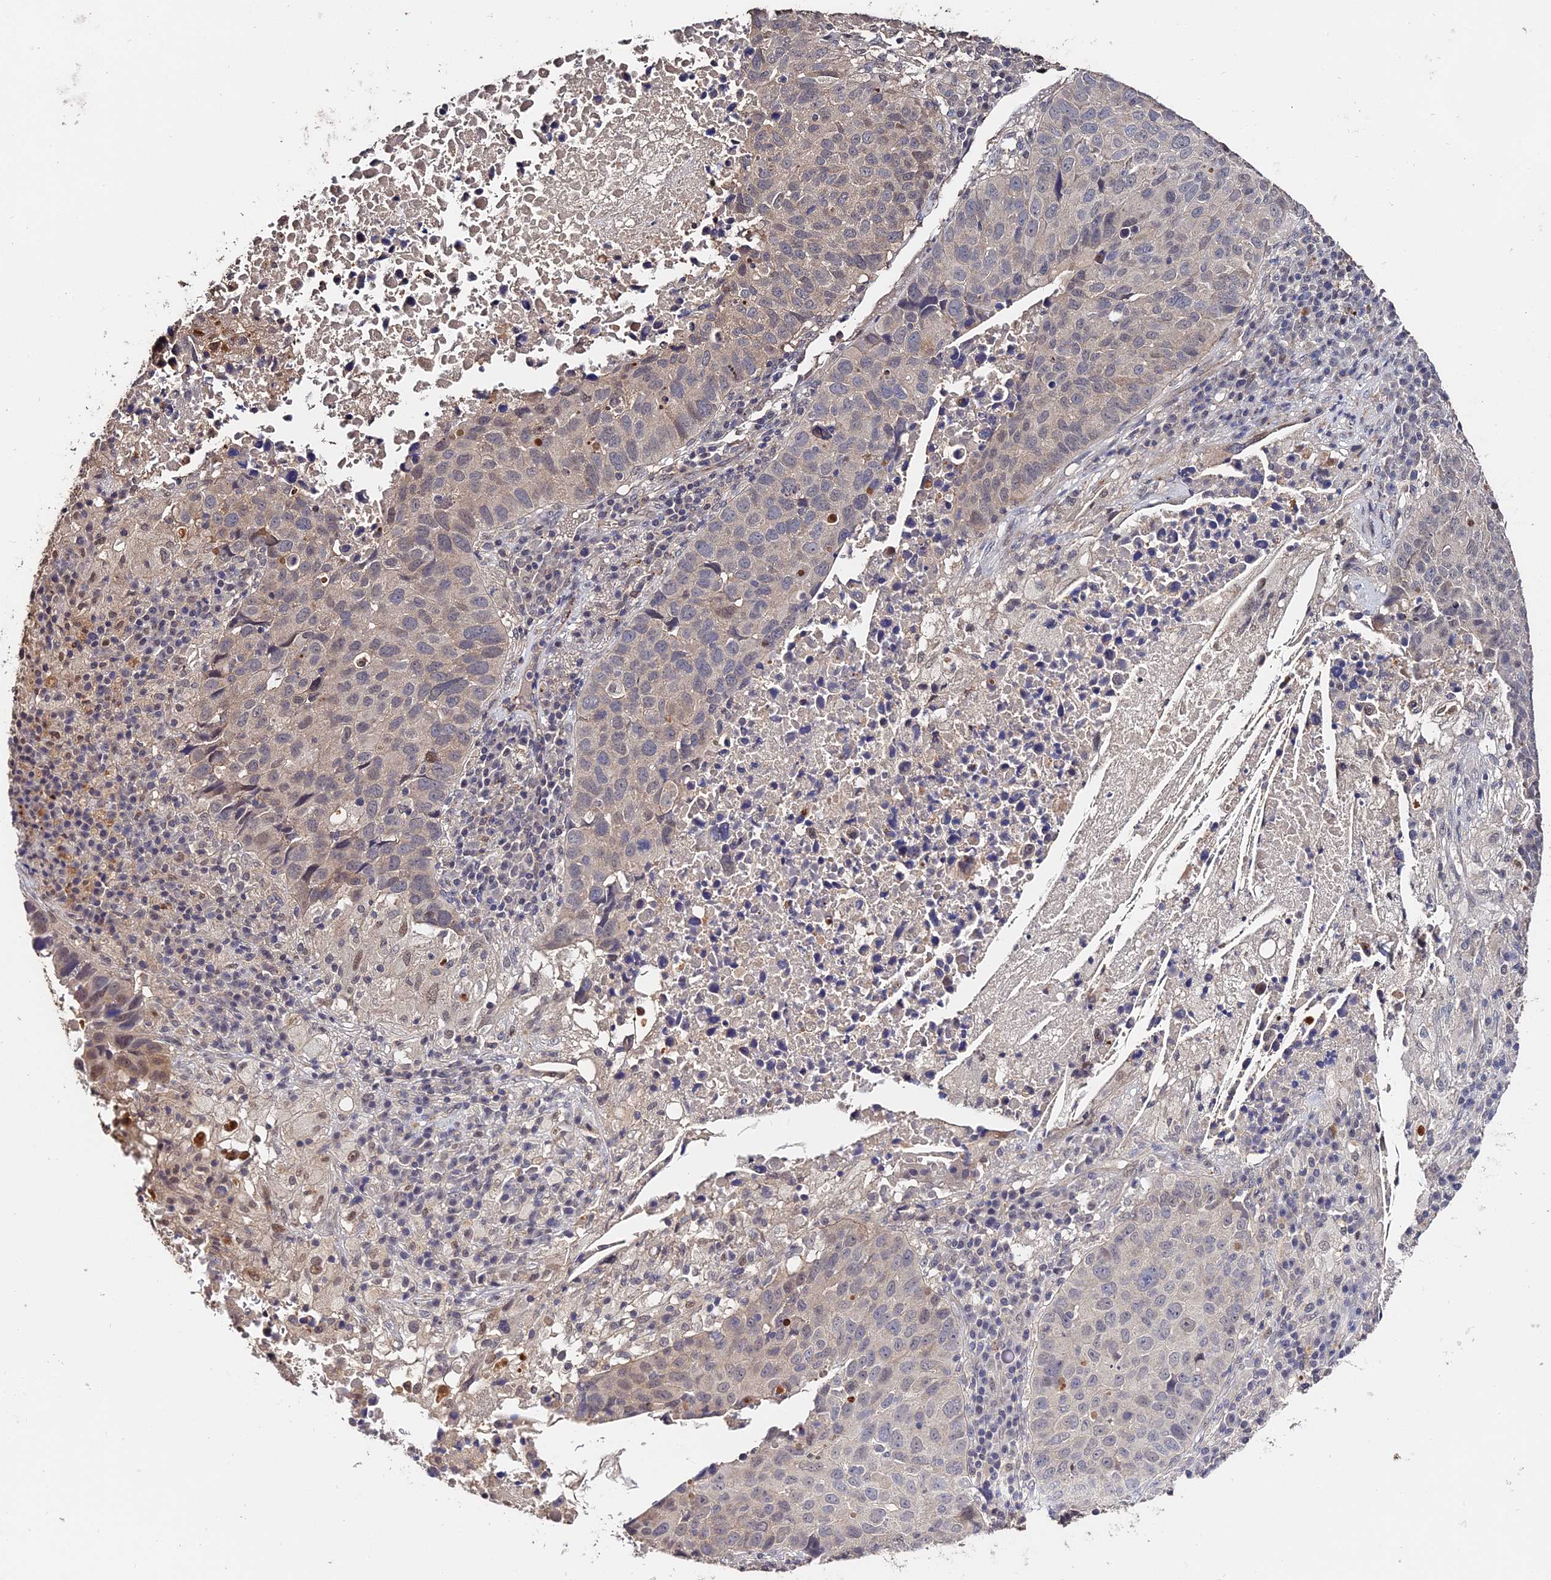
{"staining": {"intensity": "weak", "quantity": "25%-75%", "location": "nuclear"}, "tissue": "lung cancer", "cell_type": "Tumor cells", "image_type": "cancer", "snomed": [{"axis": "morphology", "description": "Squamous cell carcinoma, NOS"}, {"axis": "topography", "description": "Lung"}], "caption": "Lung squamous cell carcinoma stained for a protein exhibits weak nuclear positivity in tumor cells.", "gene": "LSM5", "patient": {"sex": "male", "age": 73}}